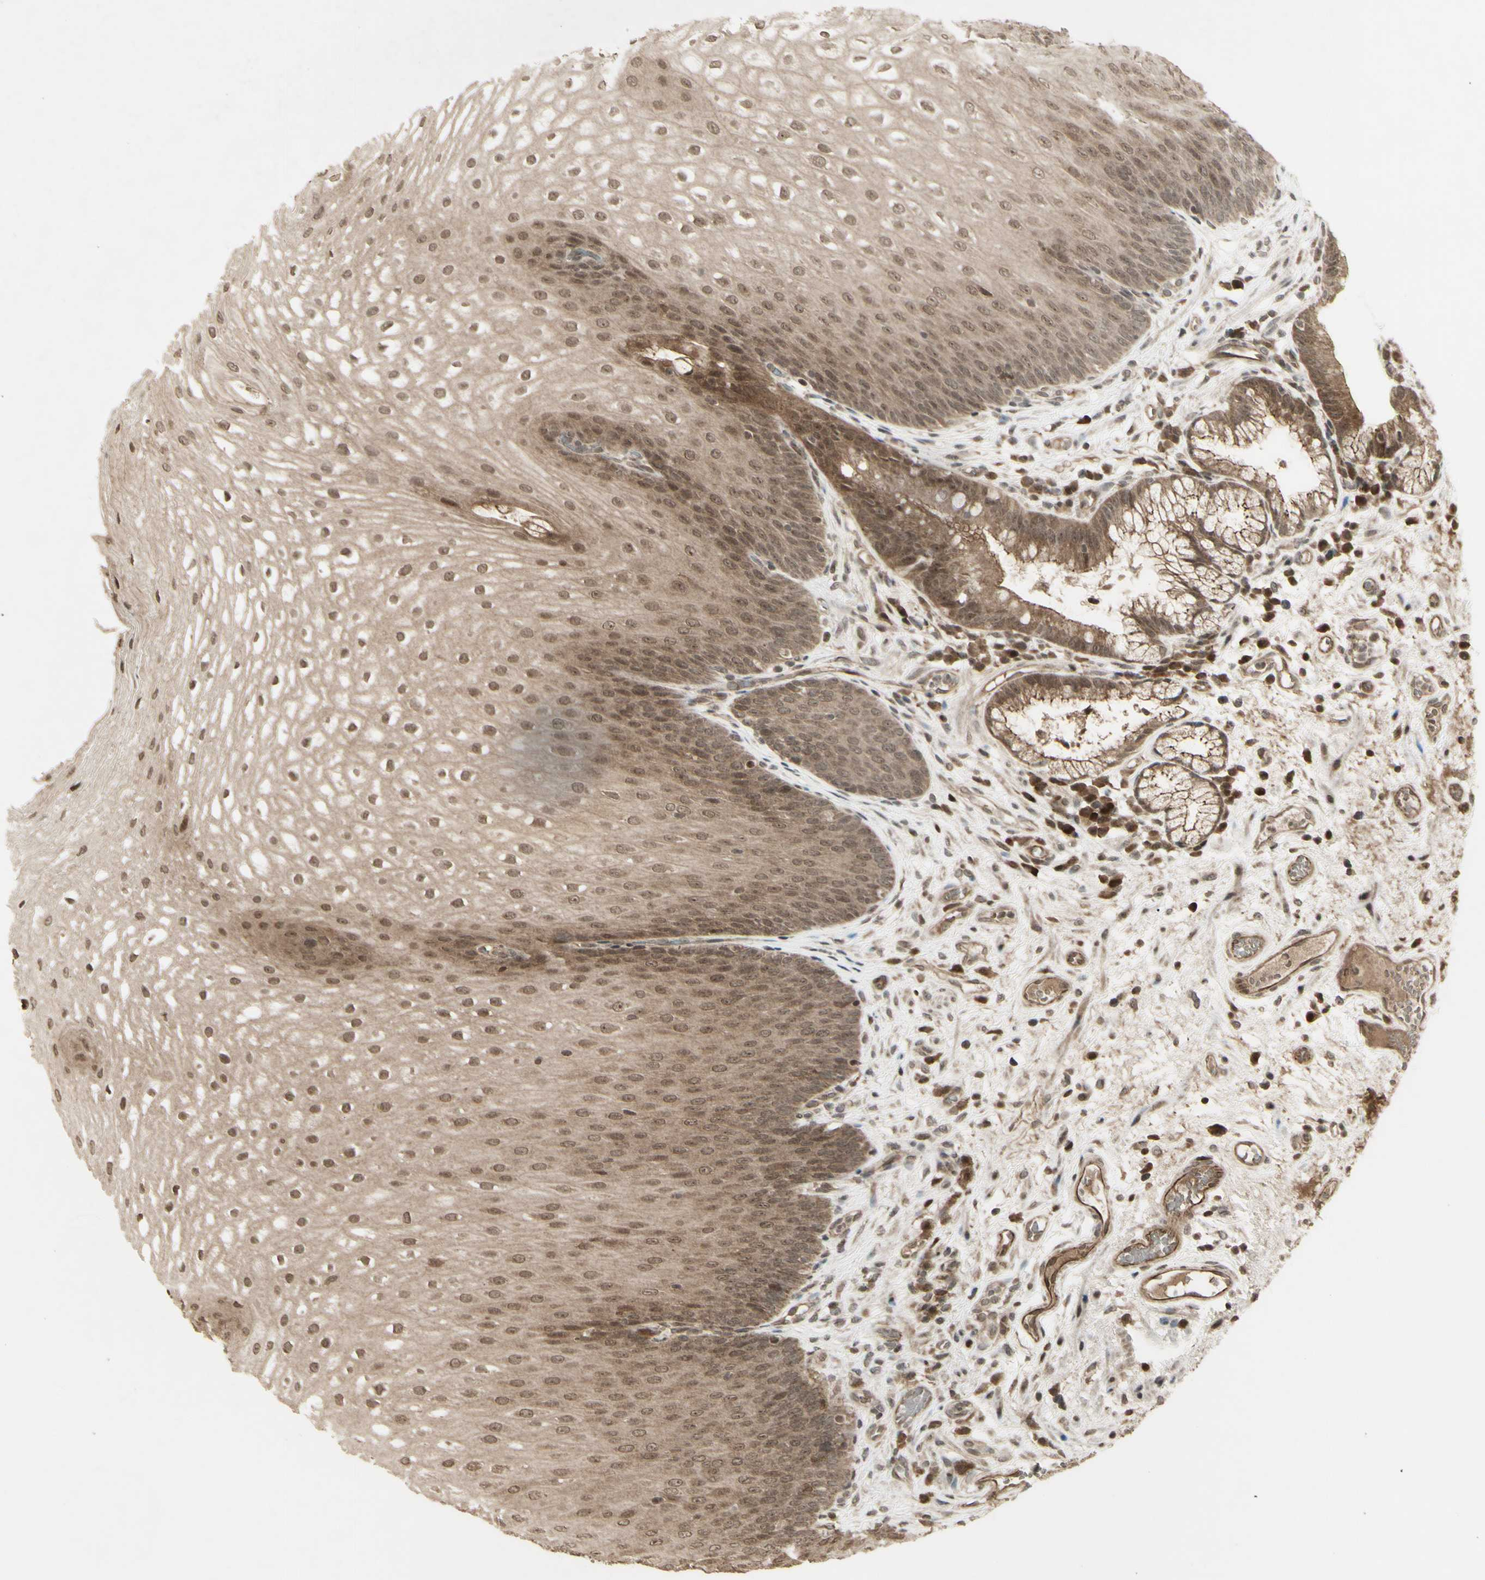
{"staining": {"intensity": "moderate", "quantity": ">75%", "location": "cytoplasmic/membranous"}, "tissue": "stomach", "cell_type": "Glandular cells", "image_type": "normal", "snomed": [{"axis": "morphology", "description": "Normal tissue, NOS"}, {"axis": "topography", "description": "Stomach, upper"}], "caption": "Immunohistochemical staining of normal stomach shows moderate cytoplasmic/membranous protein staining in about >75% of glandular cells. Using DAB (3,3'-diaminobenzidine) (brown) and hematoxylin (blue) stains, captured at high magnification using brightfield microscopy.", "gene": "BLNK", "patient": {"sex": "male", "age": 72}}